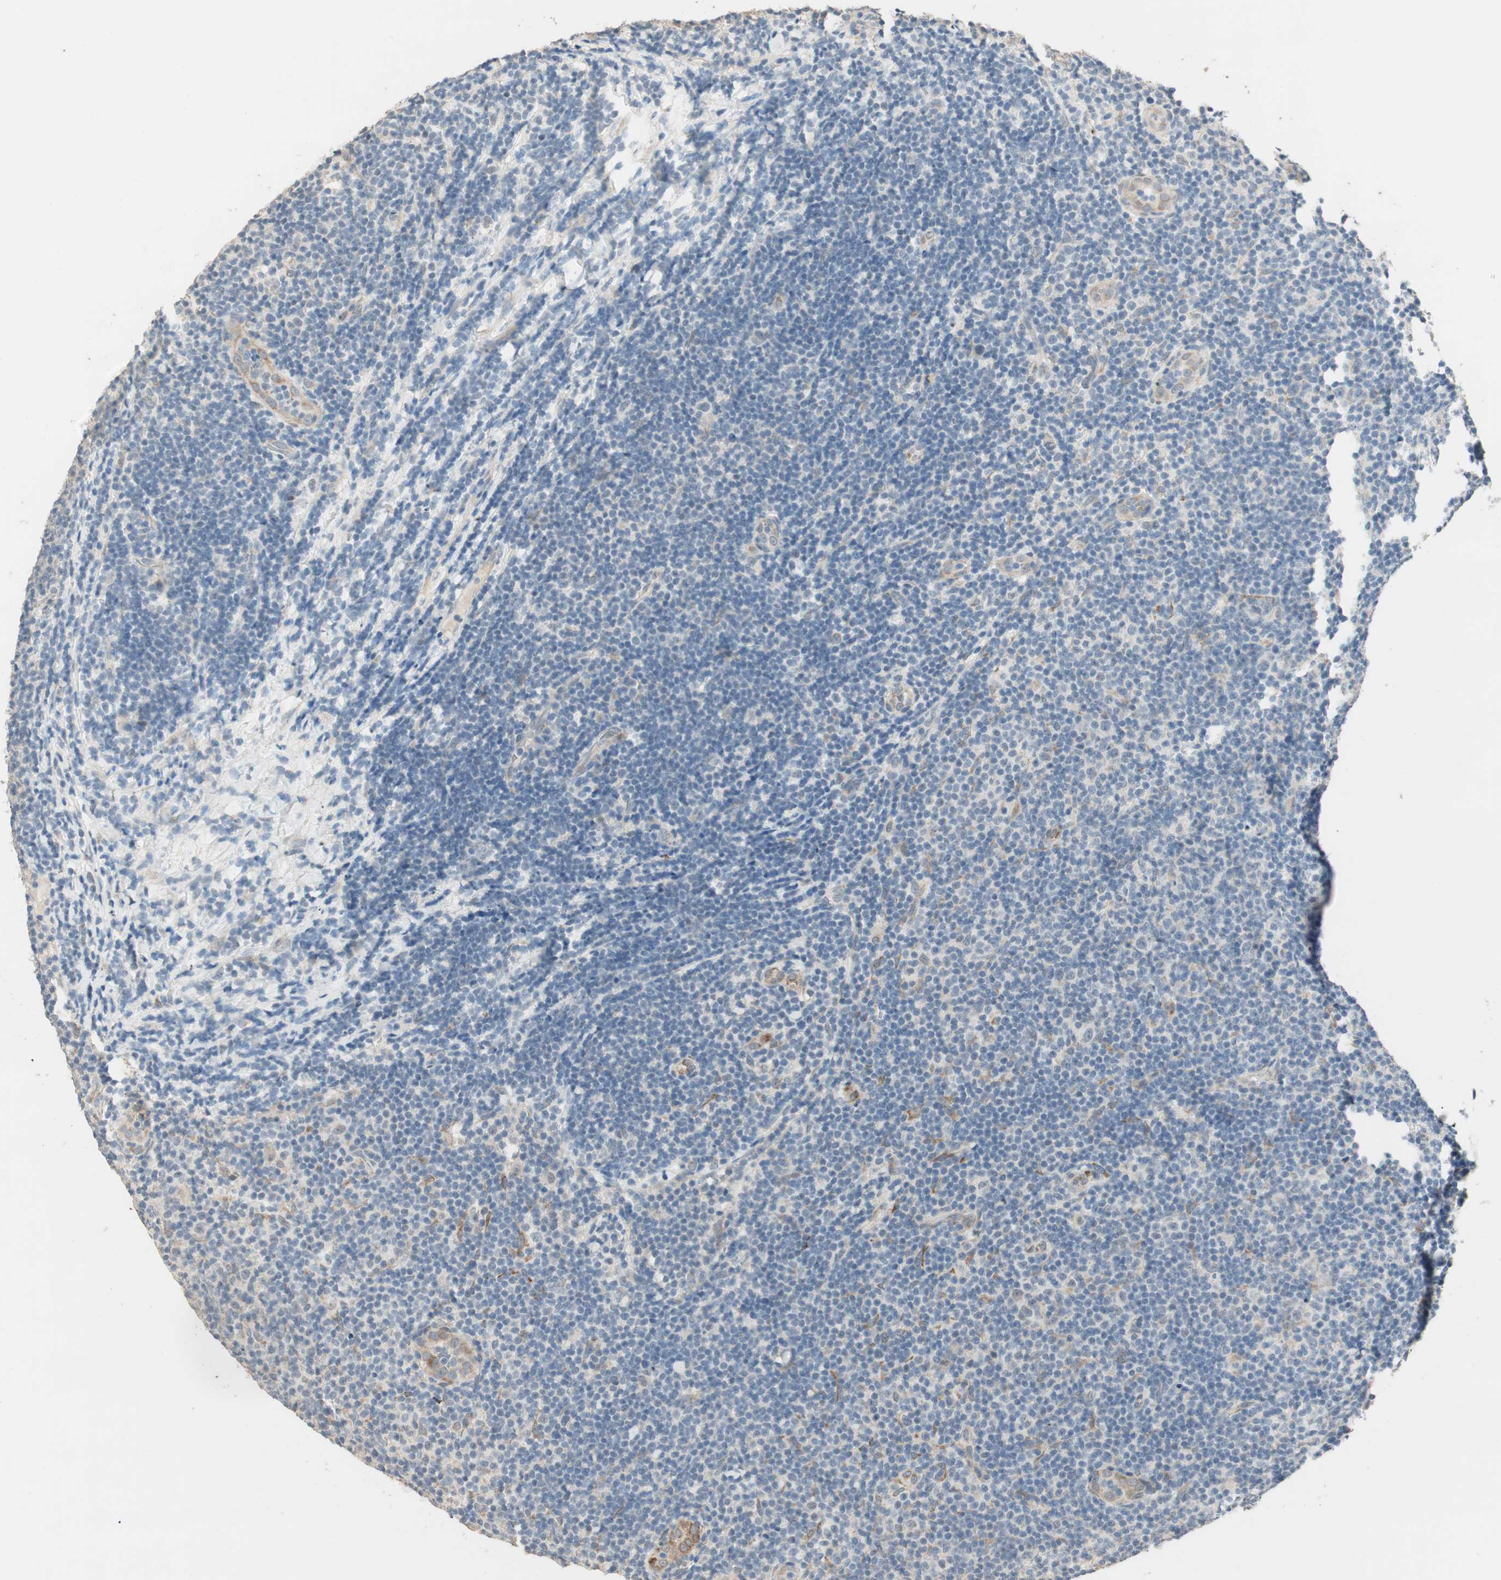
{"staining": {"intensity": "moderate", "quantity": "<25%", "location": "cytoplasmic/membranous"}, "tissue": "lymphoma", "cell_type": "Tumor cells", "image_type": "cancer", "snomed": [{"axis": "morphology", "description": "Malignant lymphoma, non-Hodgkin's type, Low grade"}, {"axis": "topography", "description": "Lymph node"}], "caption": "High-power microscopy captured an IHC photomicrograph of low-grade malignant lymphoma, non-Hodgkin's type, revealing moderate cytoplasmic/membranous expression in approximately <25% of tumor cells.", "gene": "TASOR", "patient": {"sex": "male", "age": 83}}